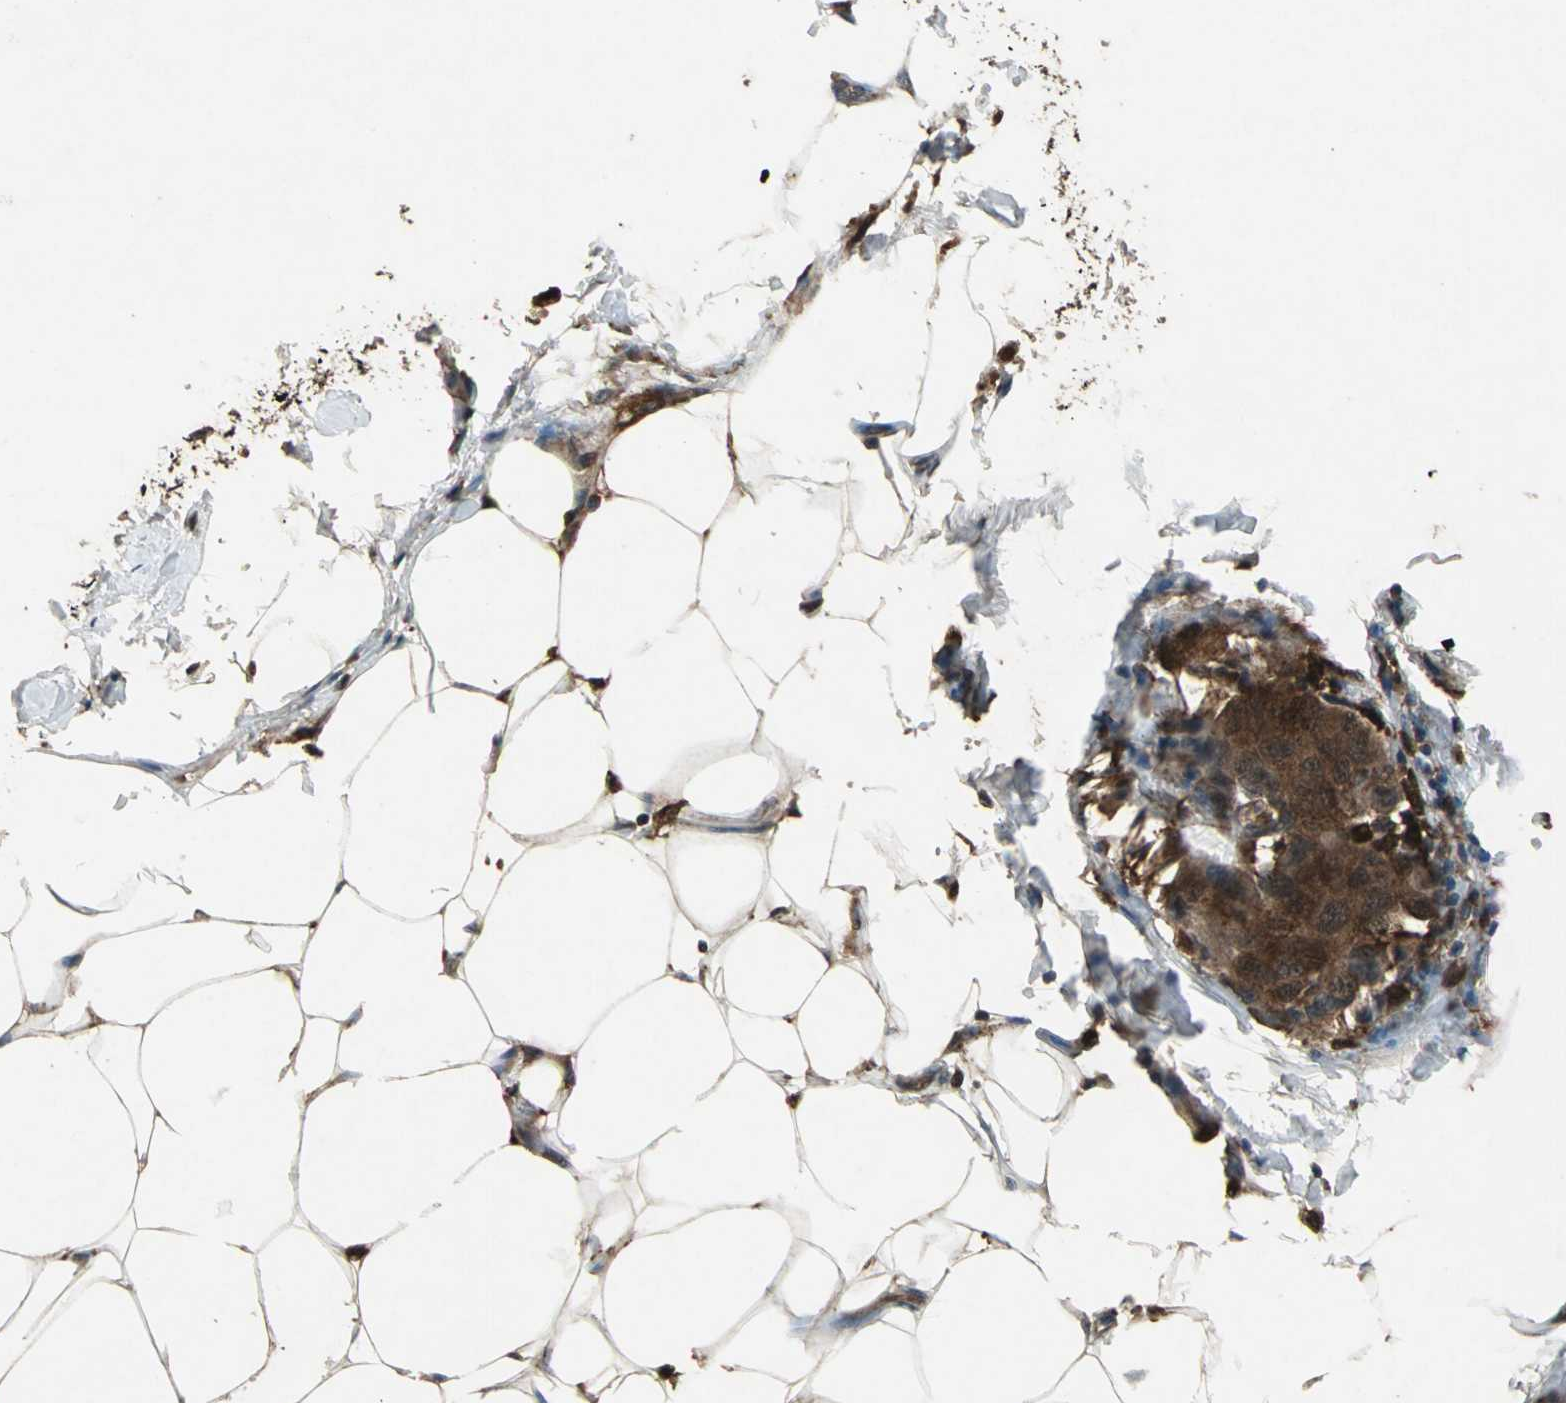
{"staining": {"intensity": "strong", "quantity": ">75%", "location": "cytoplasmic/membranous,nuclear"}, "tissue": "breast cancer", "cell_type": "Tumor cells", "image_type": "cancer", "snomed": [{"axis": "morphology", "description": "Duct carcinoma"}, {"axis": "topography", "description": "Breast"}], "caption": "The immunohistochemical stain labels strong cytoplasmic/membranous and nuclear positivity in tumor cells of intraductal carcinoma (breast) tissue. Immunohistochemistry stains the protein in brown and the nuclei are stained blue.", "gene": "PYCARD", "patient": {"sex": "female", "age": 80}}